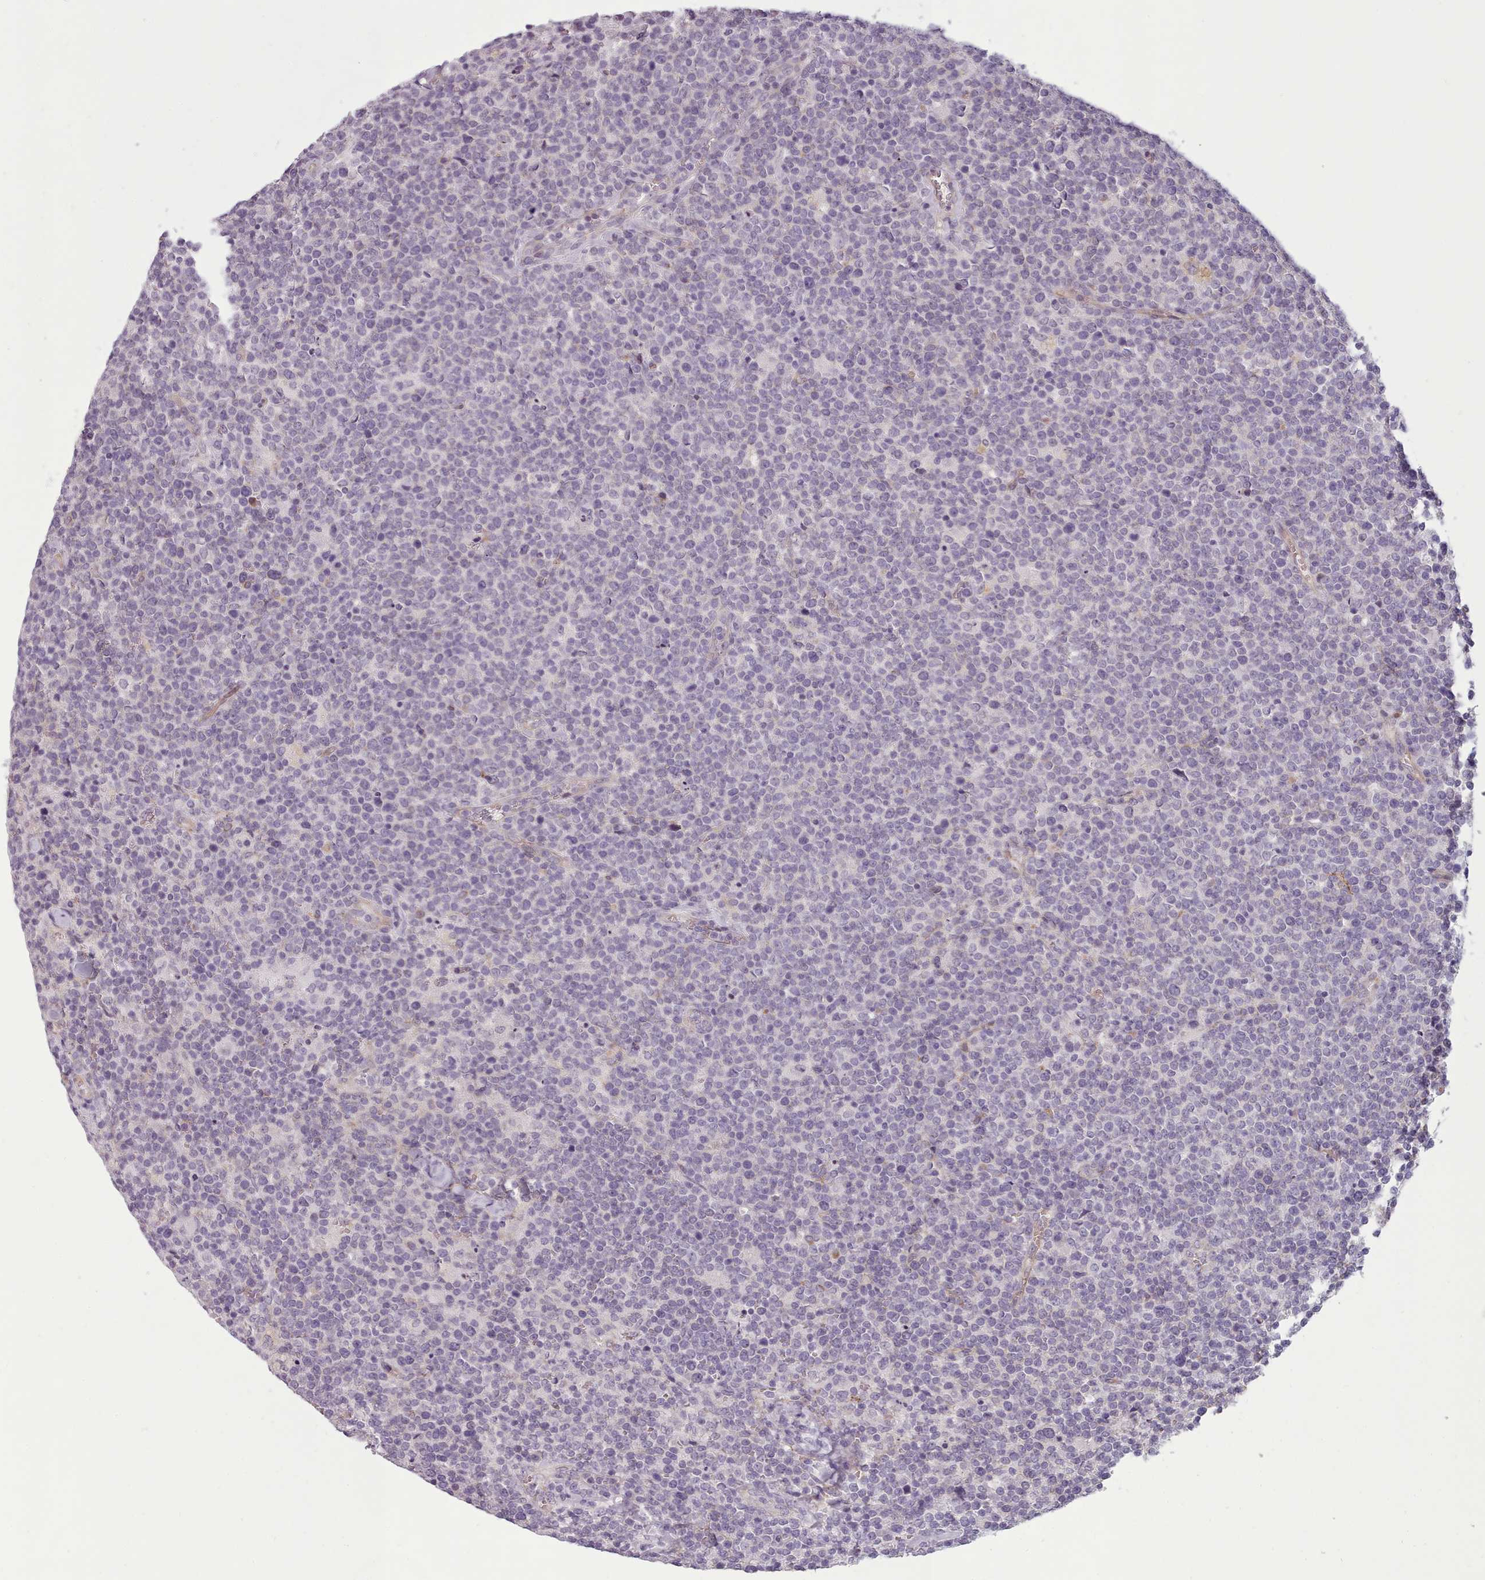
{"staining": {"intensity": "negative", "quantity": "none", "location": "none"}, "tissue": "lymphoma", "cell_type": "Tumor cells", "image_type": "cancer", "snomed": [{"axis": "morphology", "description": "Malignant lymphoma, non-Hodgkin's type, High grade"}, {"axis": "topography", "description": "Lymph node"}], "caption": "There is no significant staining in tumor cells of high-grade malignant lymphoma, non-Hodgkin's type.", "gene": "PLD4", "patient": {"sex": "male", "age": 61}}